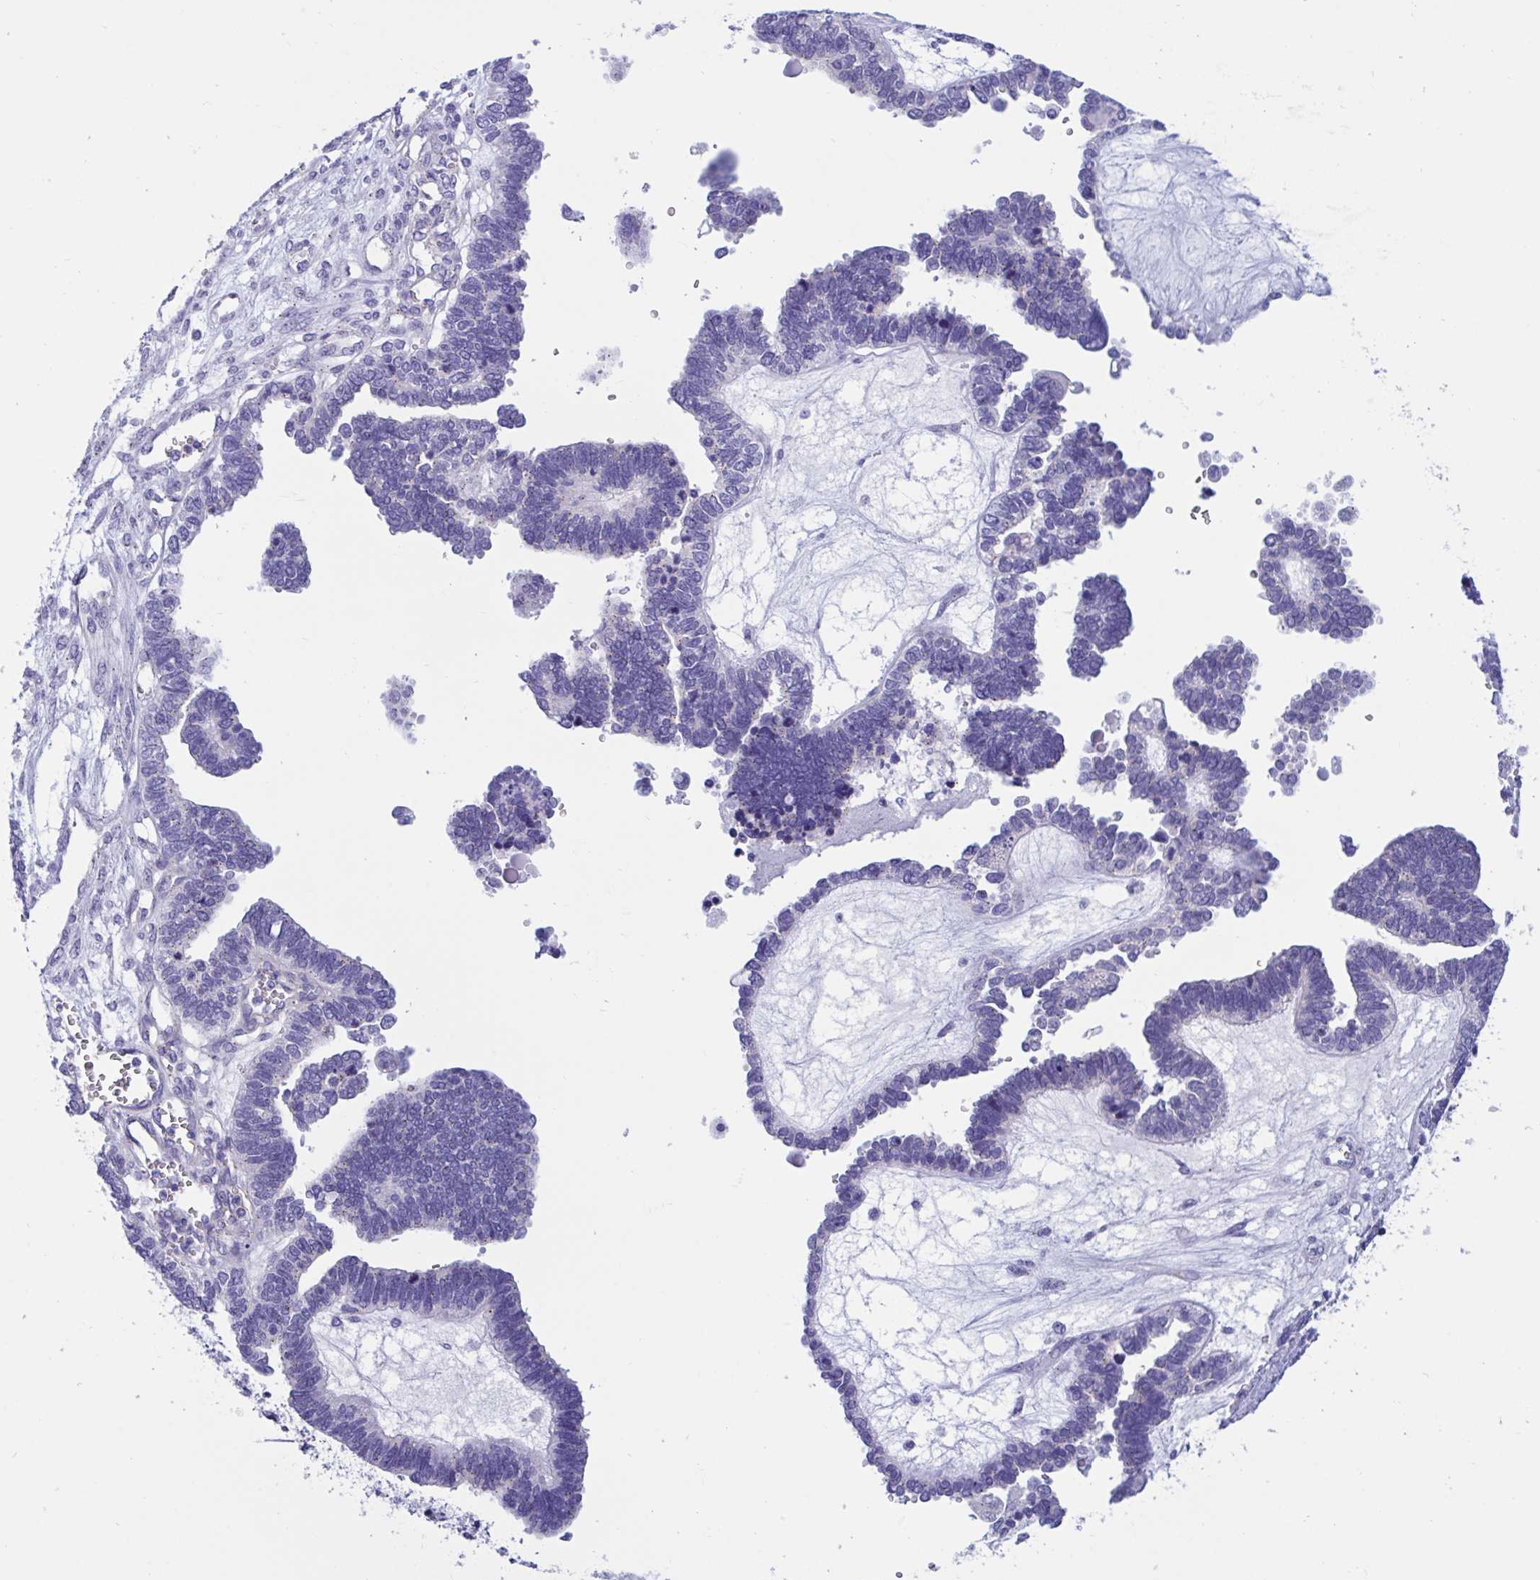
{"staining": {"intensity": "weak", "quantity": "<25%", "location": "cytoplasmic/membranous"}, "tissue": "ovarian cancer", "cell_type": "Tumor cells", "image_type": "cancer", "snomed": [{"axis": "morphology", "description": "Cystadenocarcinoma, serous, NOS"}, {"axis": "topography", "description": "Ovary"}], "caption": "A micrograph of ovarian cancer (serous cystadenocarcinoma) stained for a protein shows no brown staining in tumor cells. (Immunohistochemistry (ihc), brightfield microscopy, high magnification).", "gene": "RNASE3", "patient": {"sex": "female", "age": 51}}